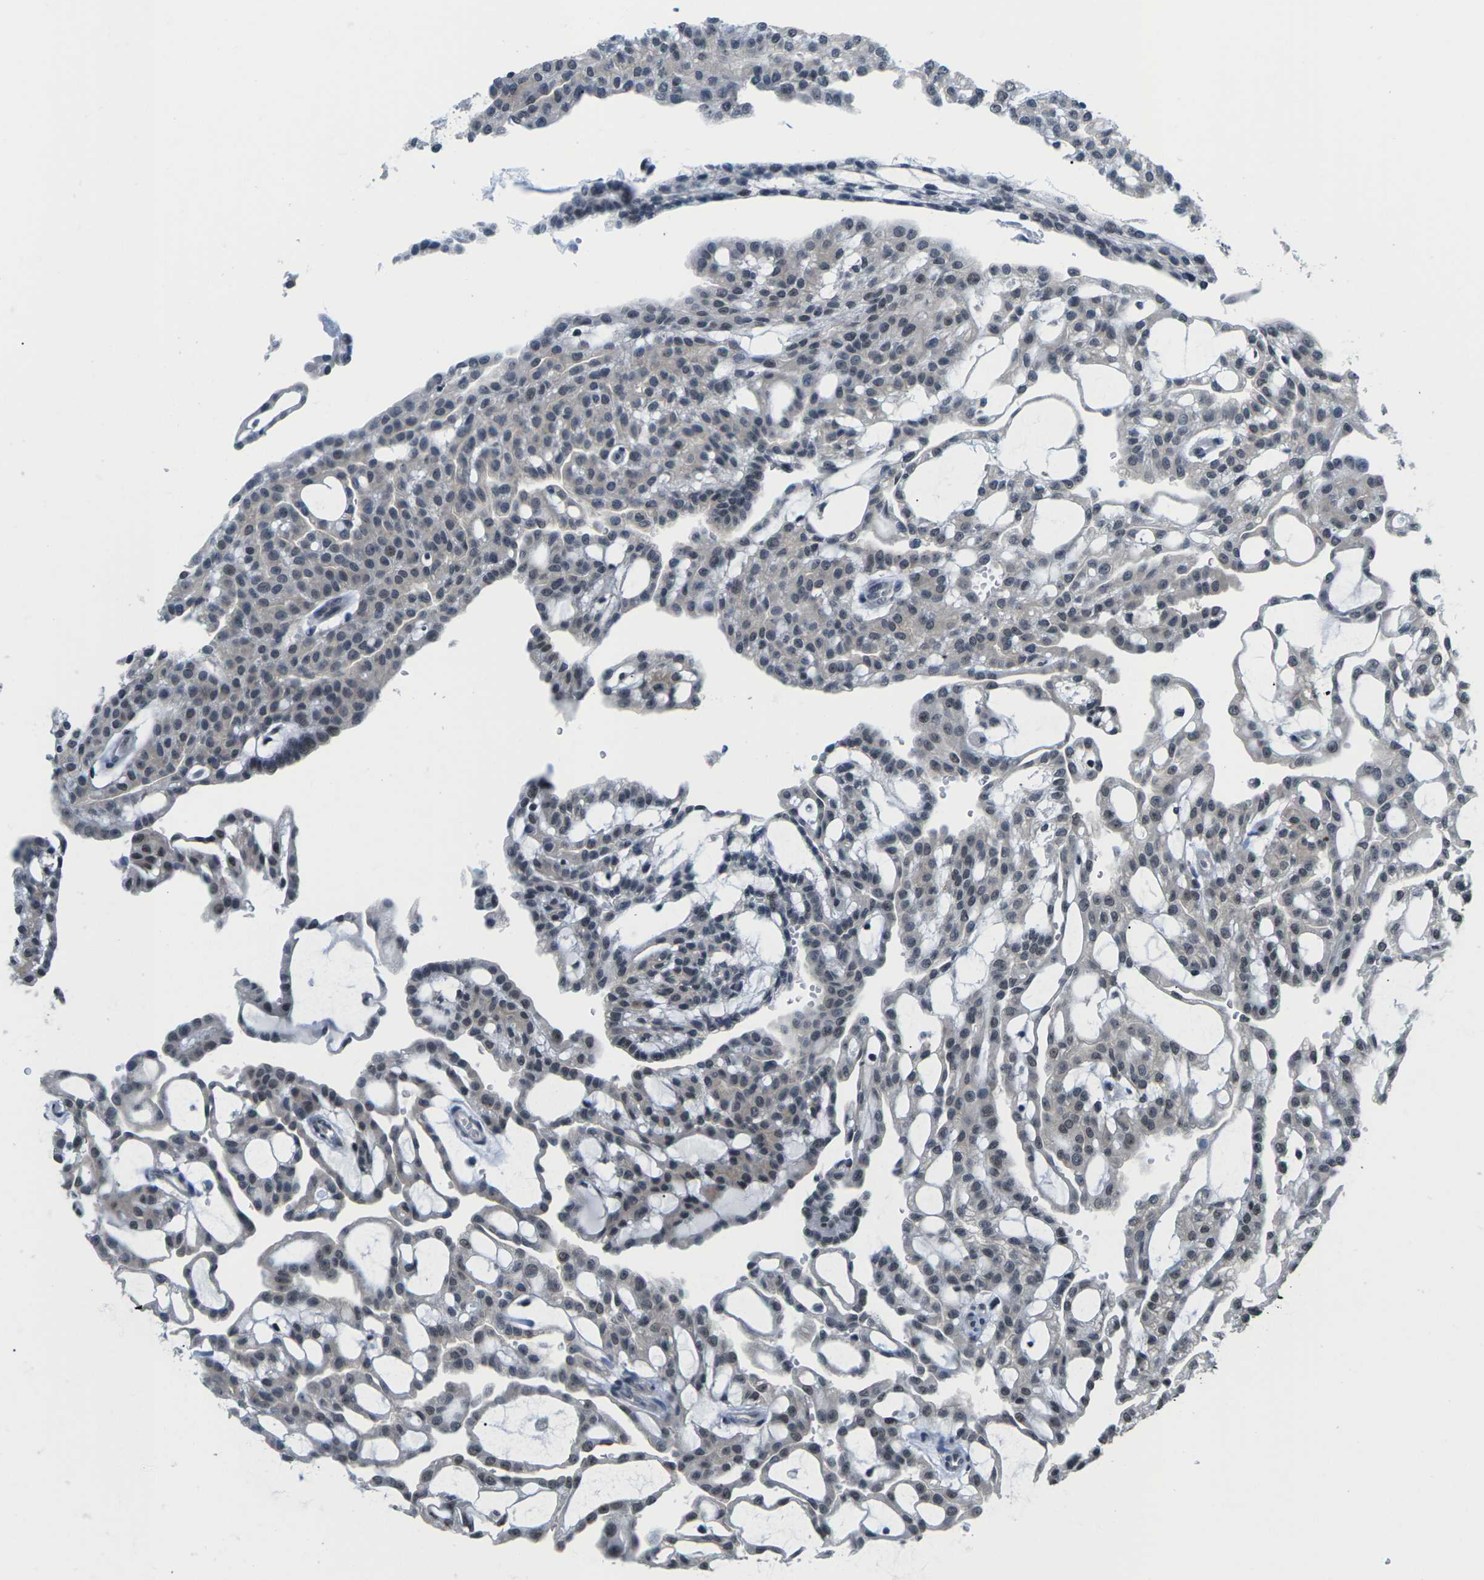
{"staining": {"intensity": "weak", "quantity": "<25%", "location": "nuclear"}, "tissue": "renal cancer", "cell_type": "Tumor cells", "image_type": "cancer", "snomed": [{"axis": "morphology", "description": "Adenocarcinoma, NOS"}, {"axis": "topography", "description": "Kidney"}], "caption": "Tumor cells are negative for protein expression in human renal cancer (adenocarcinoma). (Stains: DAB (3,3'-diaminobenzidine) immunohistochemistry (IHC) with hematoxylin counter stain, Microscopy: brightfield microscopy at high magnification).", "gene": "NSRP1", "patient": {"sex": "male", "age": 63}}